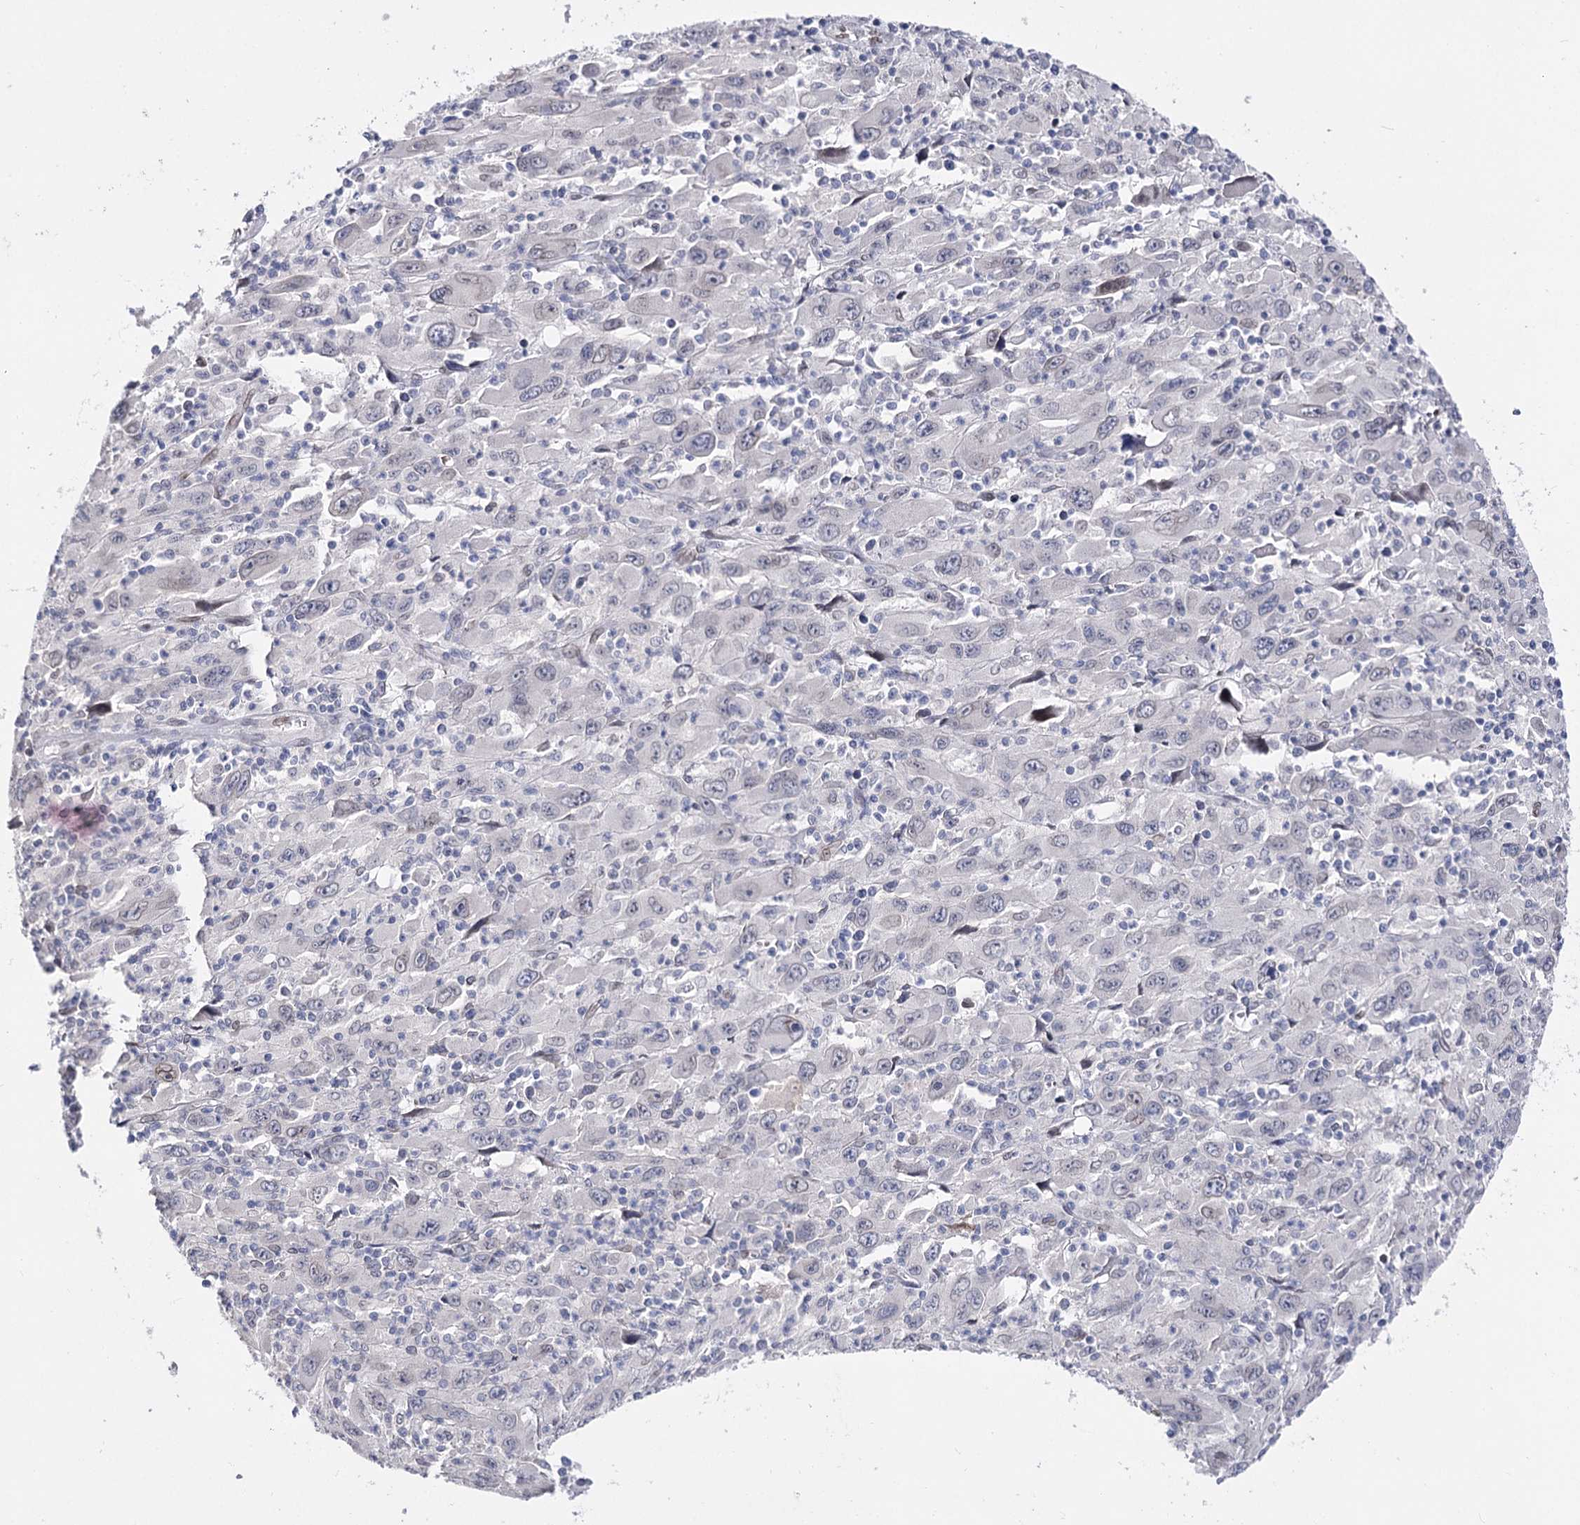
{"staining": {"intensity": "negative", "quantity": "none", "location": "none"}, "tissue": "melanoma", "cell_type": "Tumor cells", "image_type": "cancer", "snomed": [{"axis": "morphology", "description": "Malignant melanoma, Metastatic site"}, {"axis": "topography", "description": "Skin"}], "caption": "The histopathology image demonstrates no significant positivity in tumor cells of malignant melanoma (metastatic site).", "gene": "TMEM201", "patient": {"sex": "female", "age": 56}}